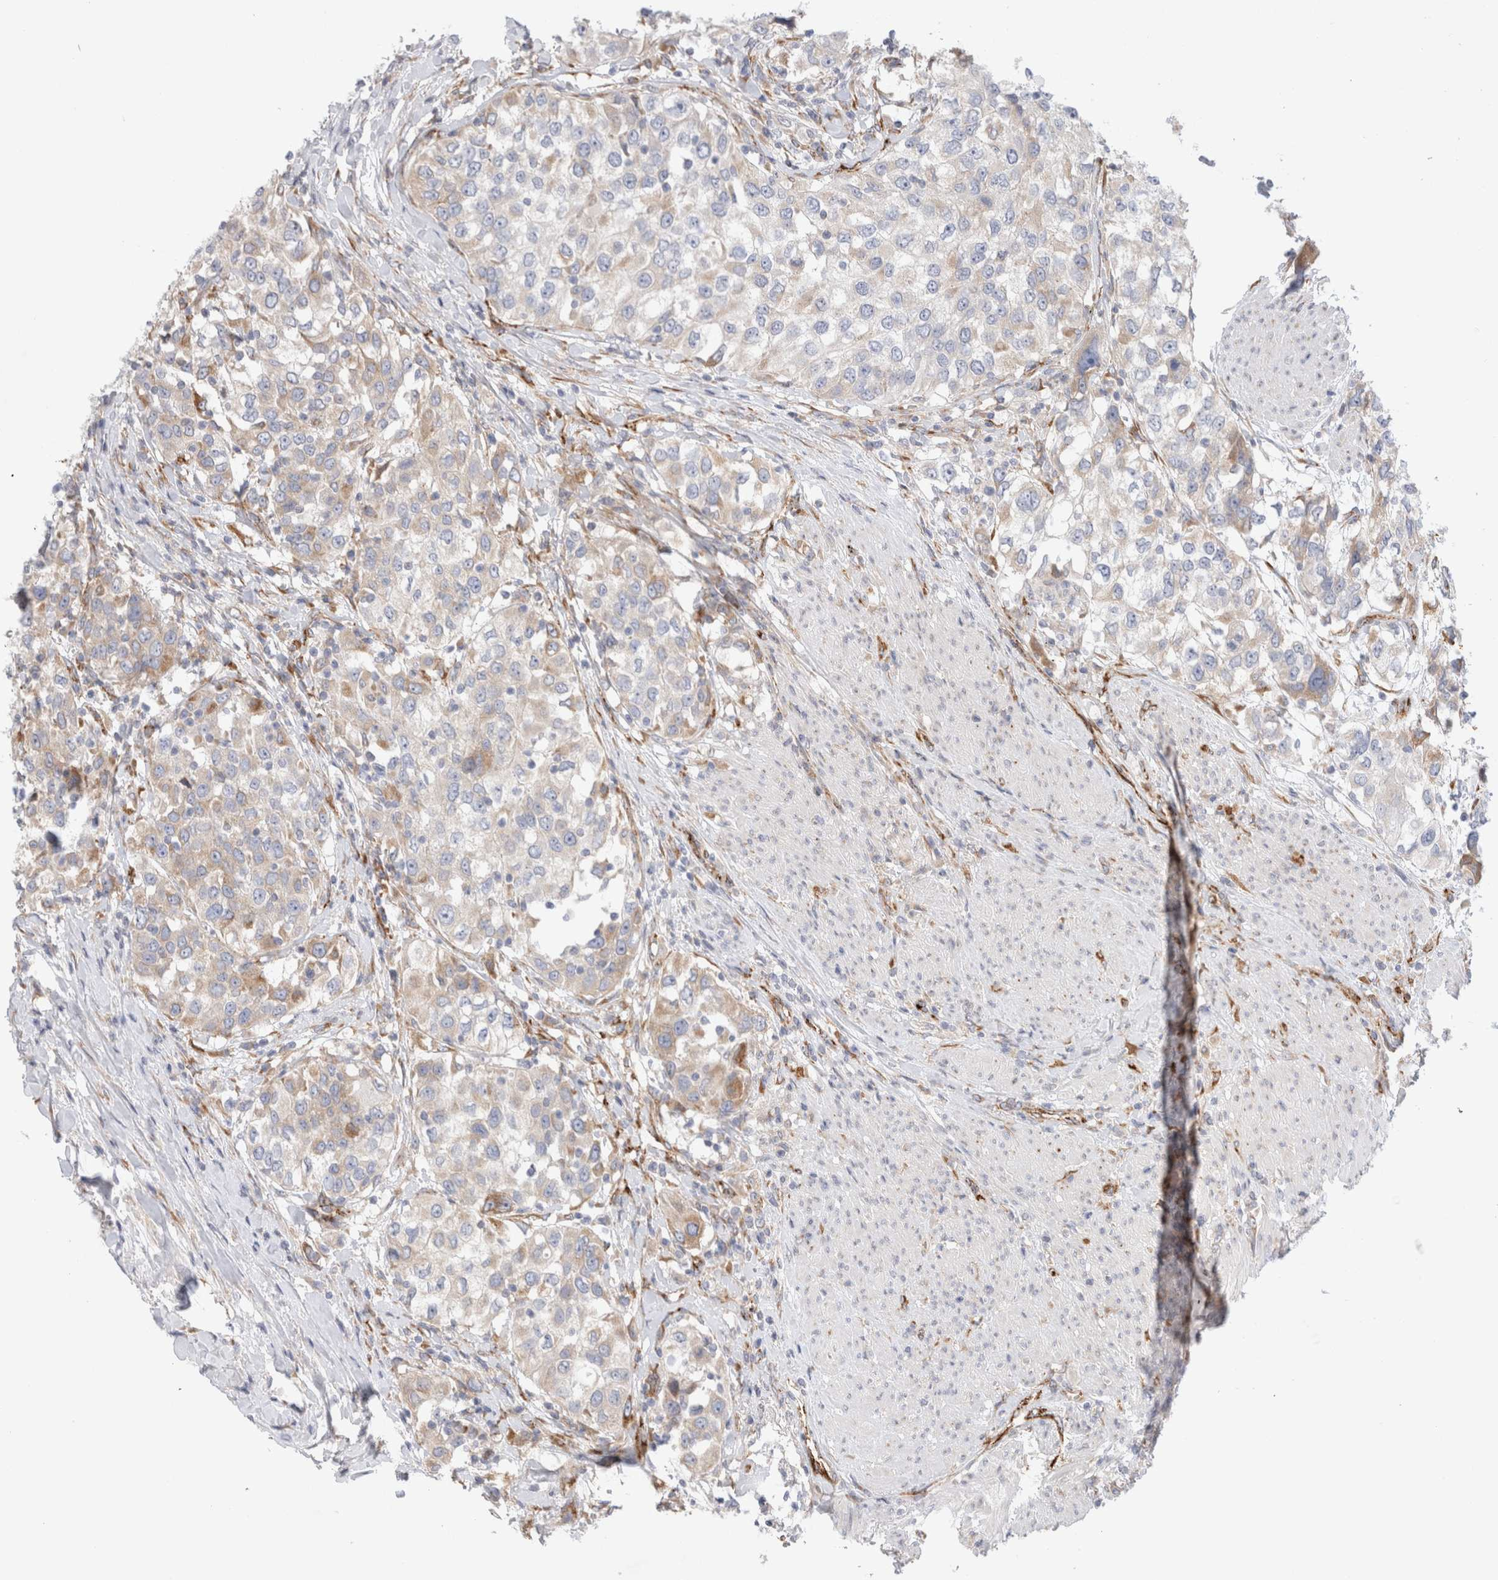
{"staining": {"intensity": "weak", "quantity": "25%-75%", "location": "cytoplasmic/membranous"}, "tissue": "urothelial cancer", "cell_type": "Tumor cells", "image_type": "cancer", "snomed": [{"axis": "morphology", "description": "Urothelial carcinoma, High grade"}, {"axis": "topography", "description": "Urinary bladder"}], "caption": "Immunohistochemical staining of urothelial cancer demonstrates low levels of weak cytoplasmic/membranous protein staining in about 25%-75% of tumor cells.", "gene": "CNPY4", "patient": {"sex": "female", "age": 80}}